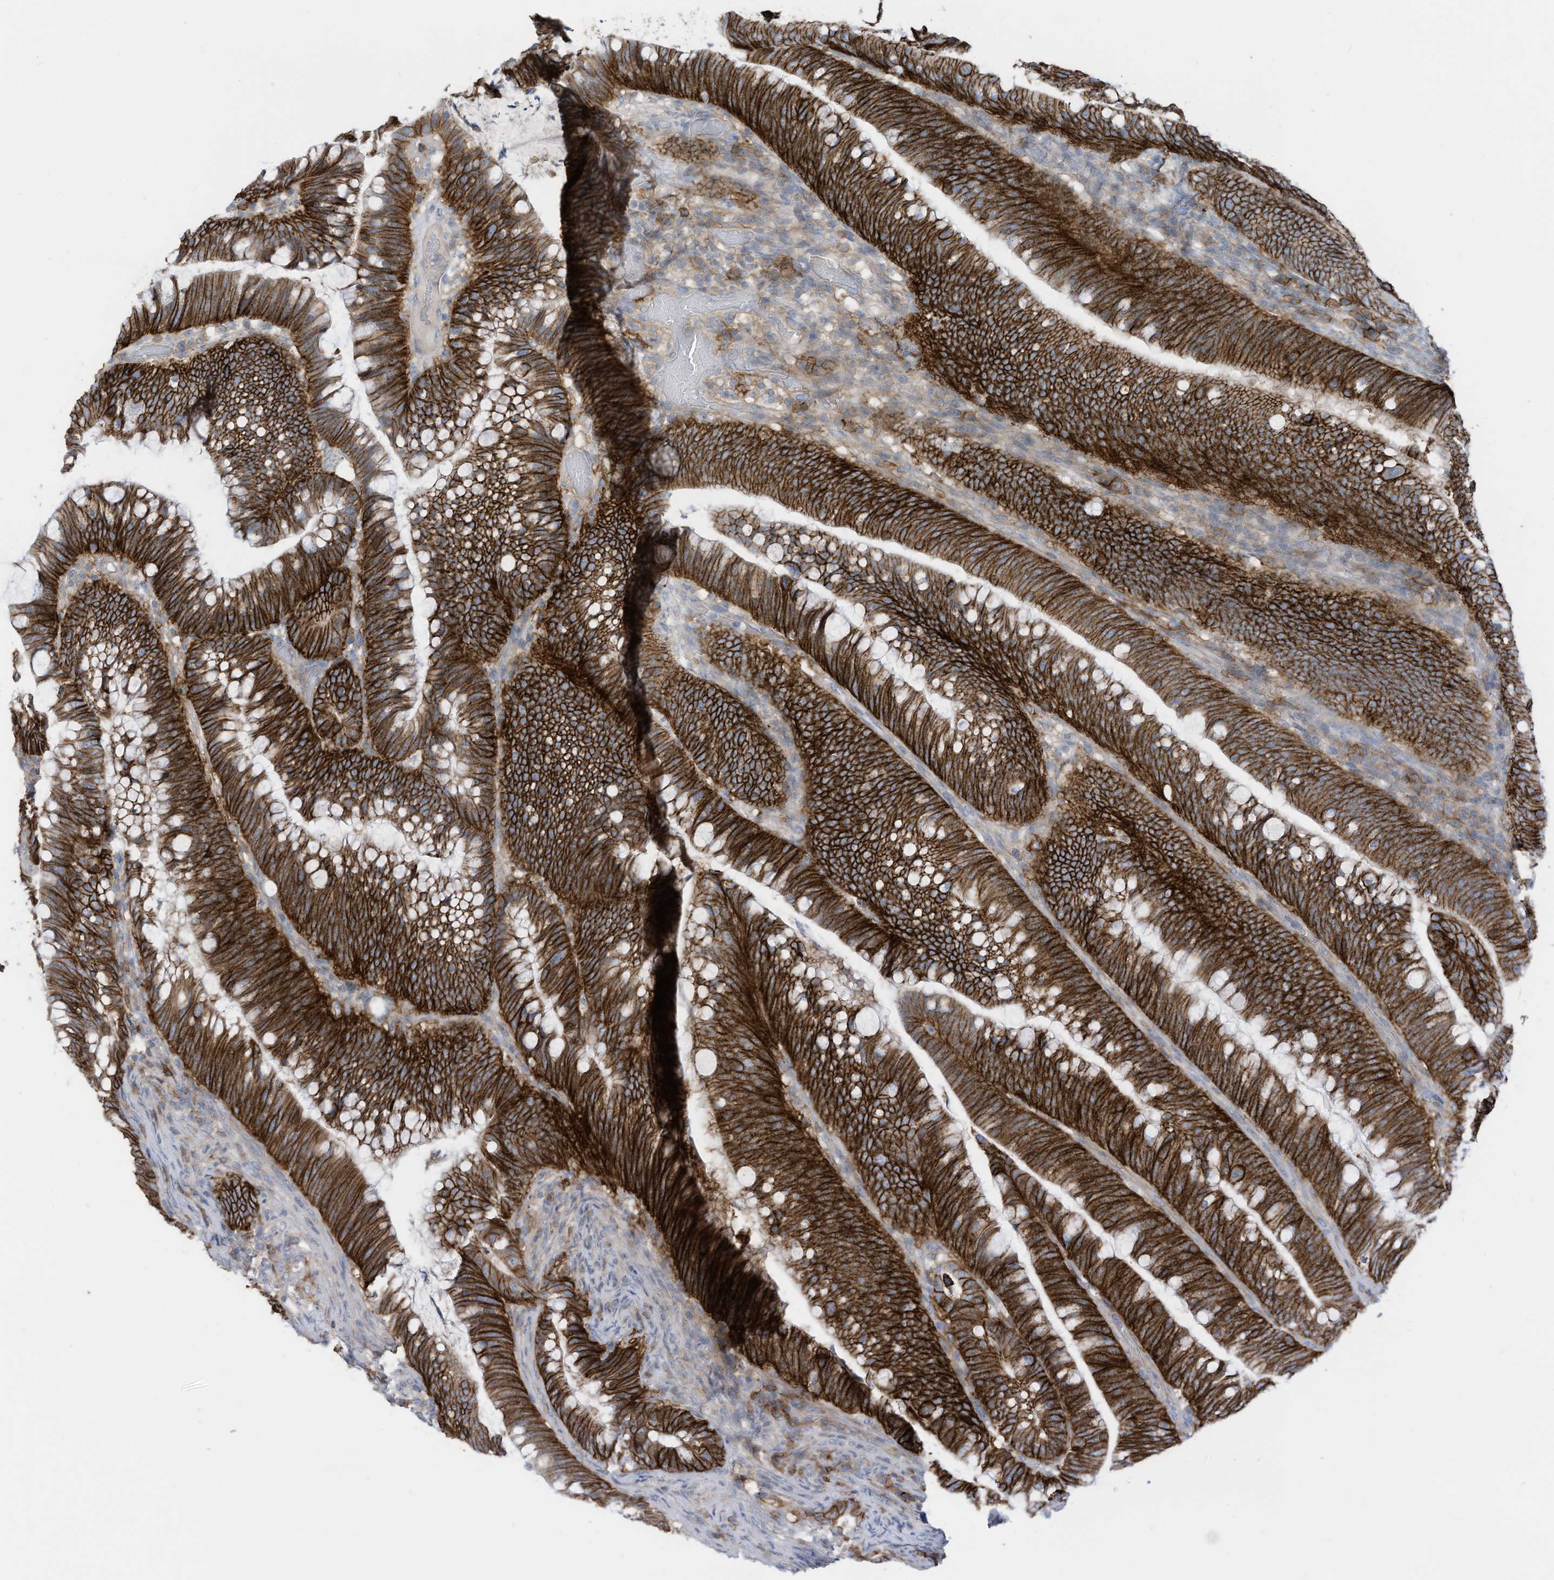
{"staining": {"intensity": "strong", "quantity": ">75%", "location": "cytoplasmic/membranous"}, "tissue": "colorectal cancer", "cell_type": "Tumor cells", "image_type": "cancer", "snomed": [{"axis": "morphology", "description": "Adenocarcinoma, NOS"}, {"axis": "topography", "description": "Colon"}], "caption": "Brown immunohistochemical staining in human adenocarcinoma (colorectal) shows strong cytoplasmic/membranous expression in approximately >75% of tumor cells.", "gene": "SLC1A5", "patient": {"sex": "female", "age": 66}}